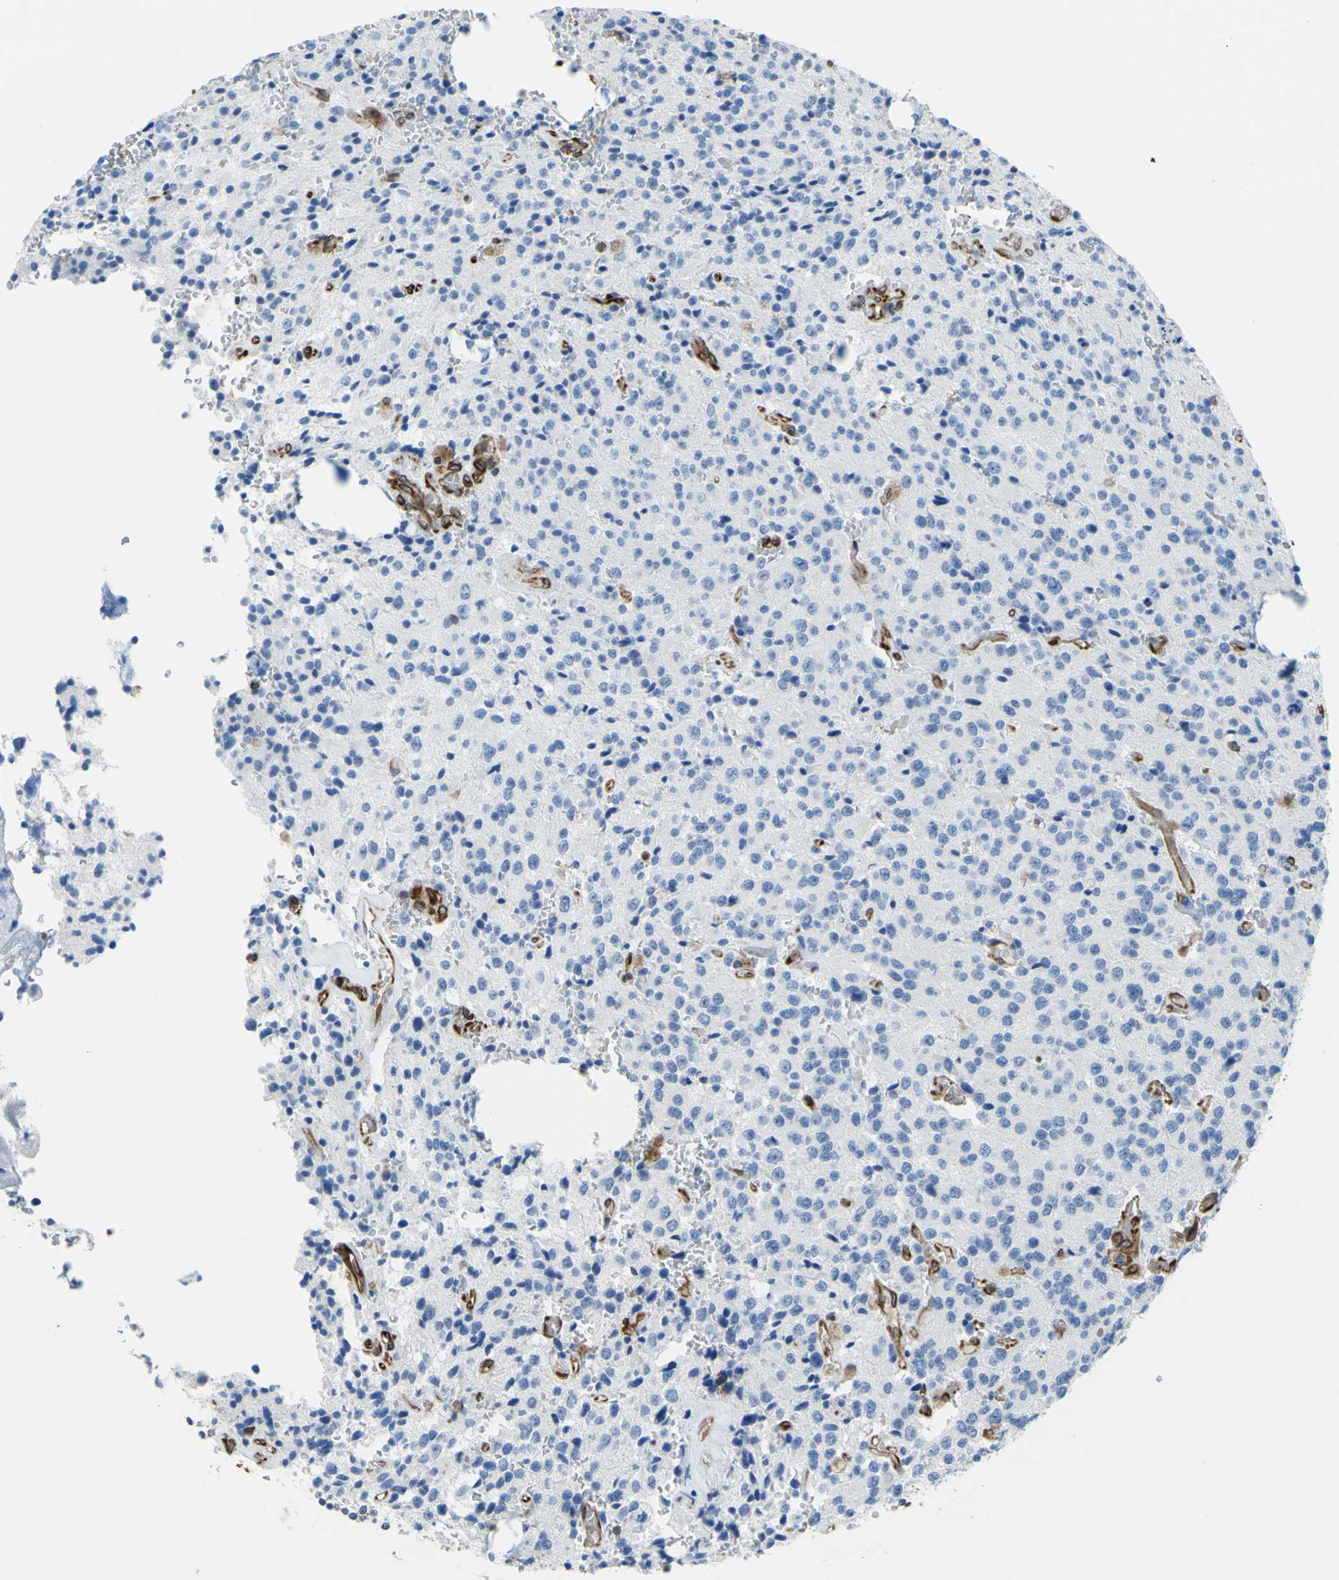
{"staining": {"intensity": "negative", "quantity": "none", "location": "none"}, "tissue": "glioma", "cell_type": "Tumor cells", "image_type": "cancer", "snomed": [{"axis": "morphology", "description": "Glioma, malignant, Low grade"}, {"axis": "topography", "description": "Brain"}], "caption": "Immunohistochemistry (IHC) histopathology image of malignant low-grade glioma stained for a protein (brown), which displays no expression in tumor cells.", "gene": "MGST2", "patient": {"sex": "male", "age": 58}}